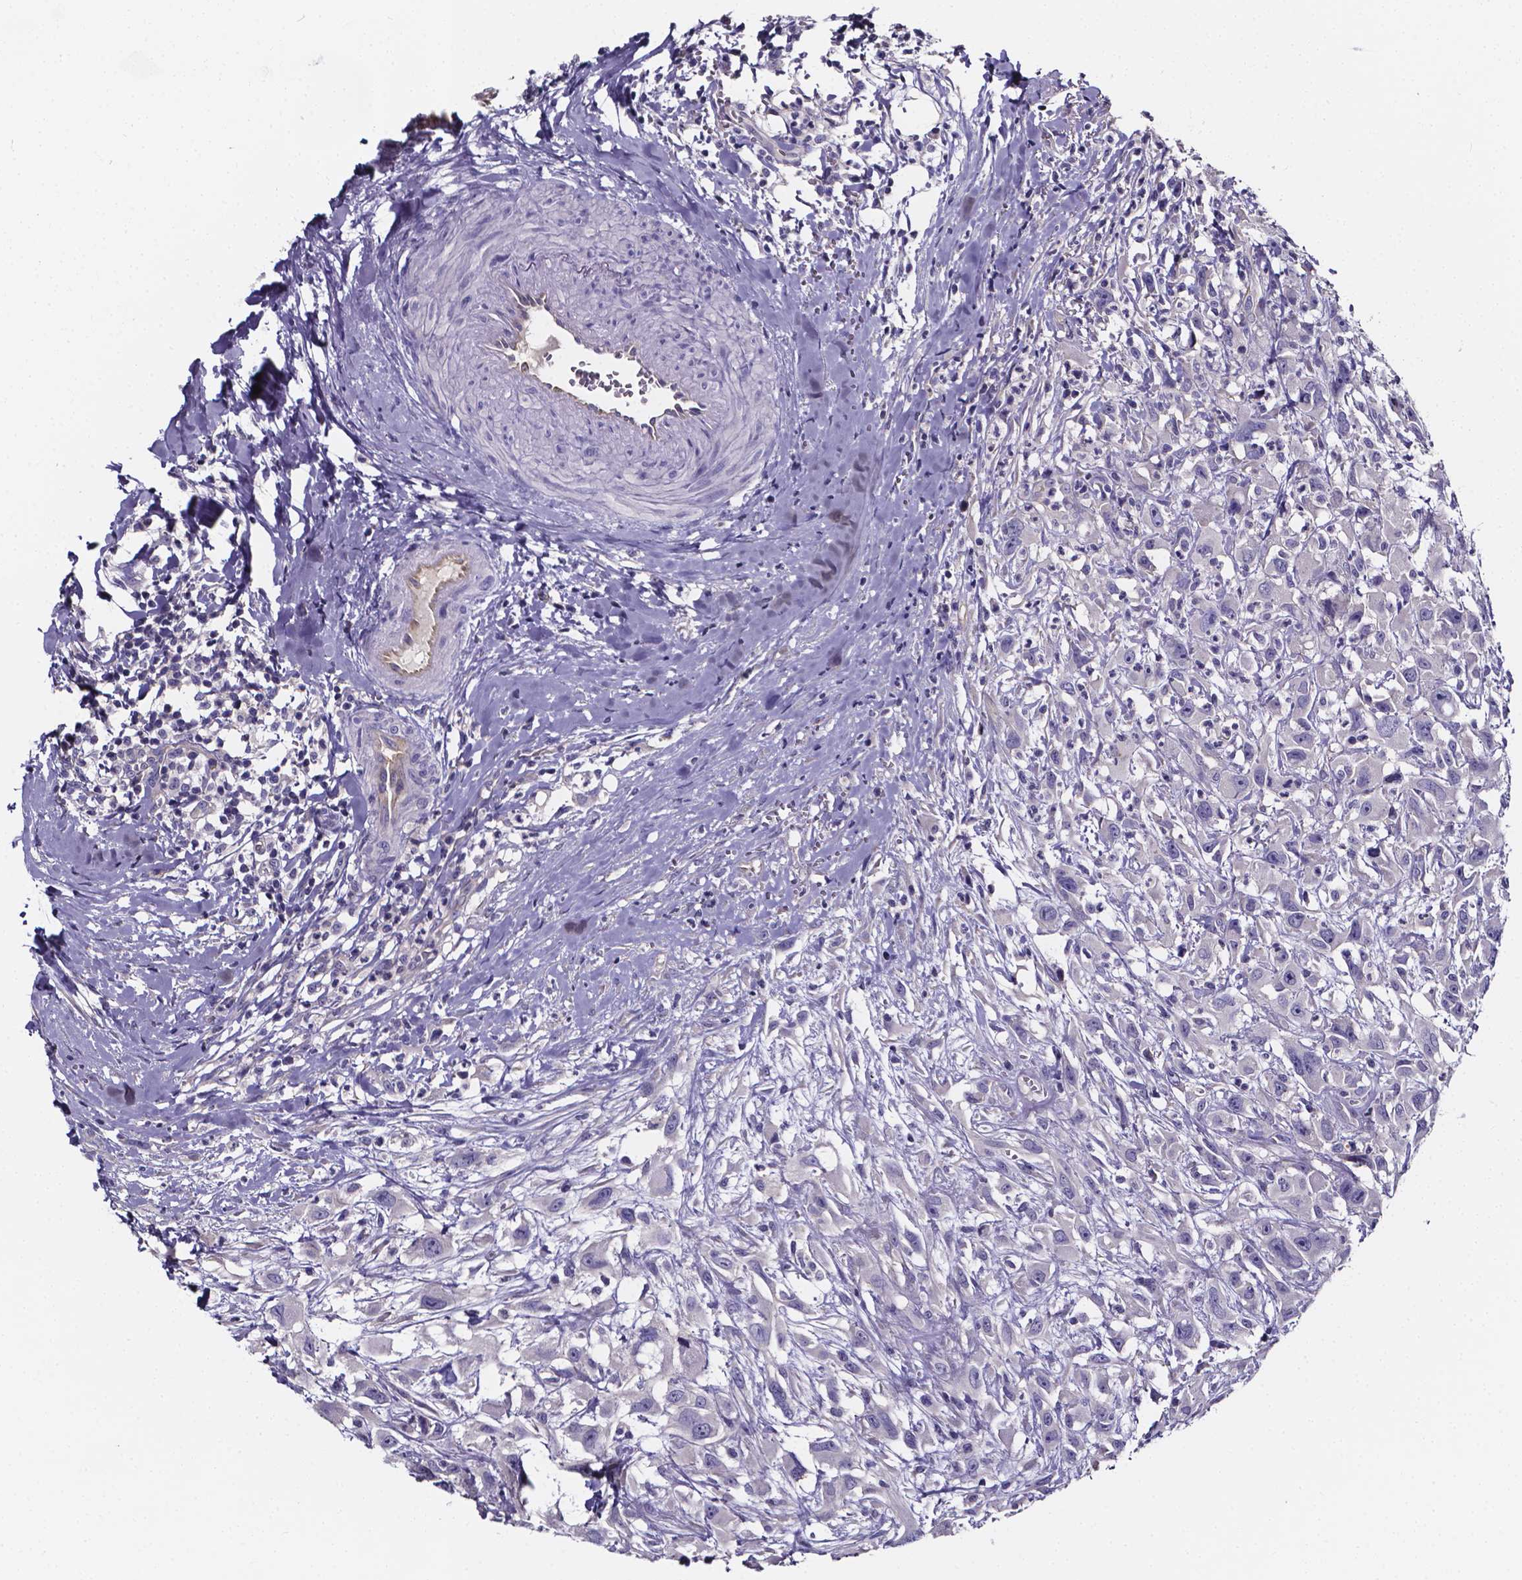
{"staining": {"intensity": "negative", "quantity": "none", "location": "none"}, "tissue": "head and neck cancer", "cell_type": "Tumor cells", "image_type": "cancer", "snomed": [{"axis": "morphology", "description": "Squamous cell carcinoma, NOS"}, {"axis": "morphology", "description": "Squamous cell carcinoma, metastatic, NOS"}, {"axis": "topography", "description": "Oral tissue"}, {"axis": "topography", "description": "Head-Neck"}], "caption": "There is no significant positivity in tumor cells of head and neck cancer.", "gene": "CACNG8", "patient": {"sex": "female", "age": 85}}